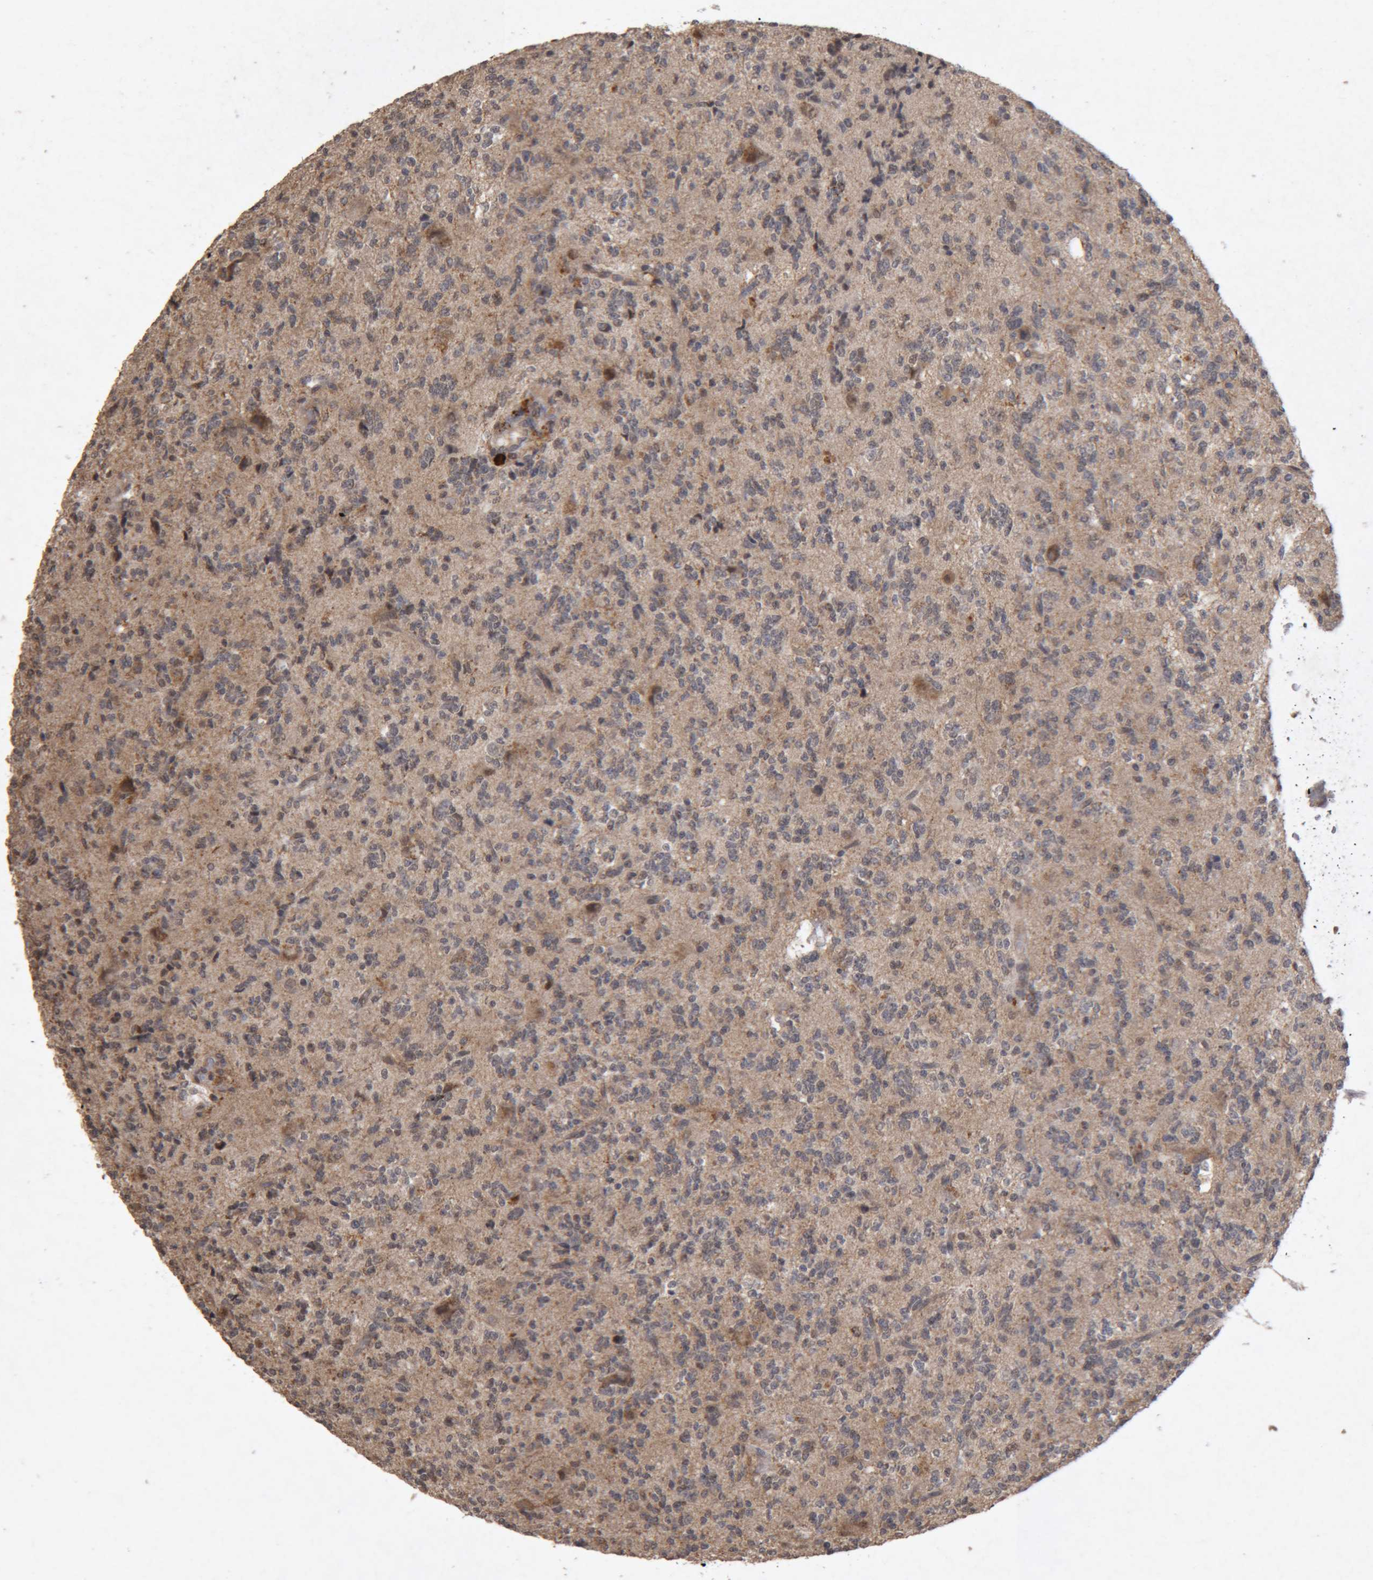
{"staining": {"intensity": "weak", "quantity": ">75%", "location": "cytoplasmic/membranous"}, "tissue": "glioma", "cell_type": "Tumor cells", "image_type": "cancer", "snomed": [{"axis": "morphology", "description": "Glioma, malignant, High grade"}, {"axis": "topography", "description": "Brain"}], "caption": "Human glioma stained for a protein (brown) demonstrates weak cytoplasmic/membranous positive positivity in approximately >75% of tumor cells.", "gene": "MEP1A", "patient": {"sex": "female", "age": 62}}